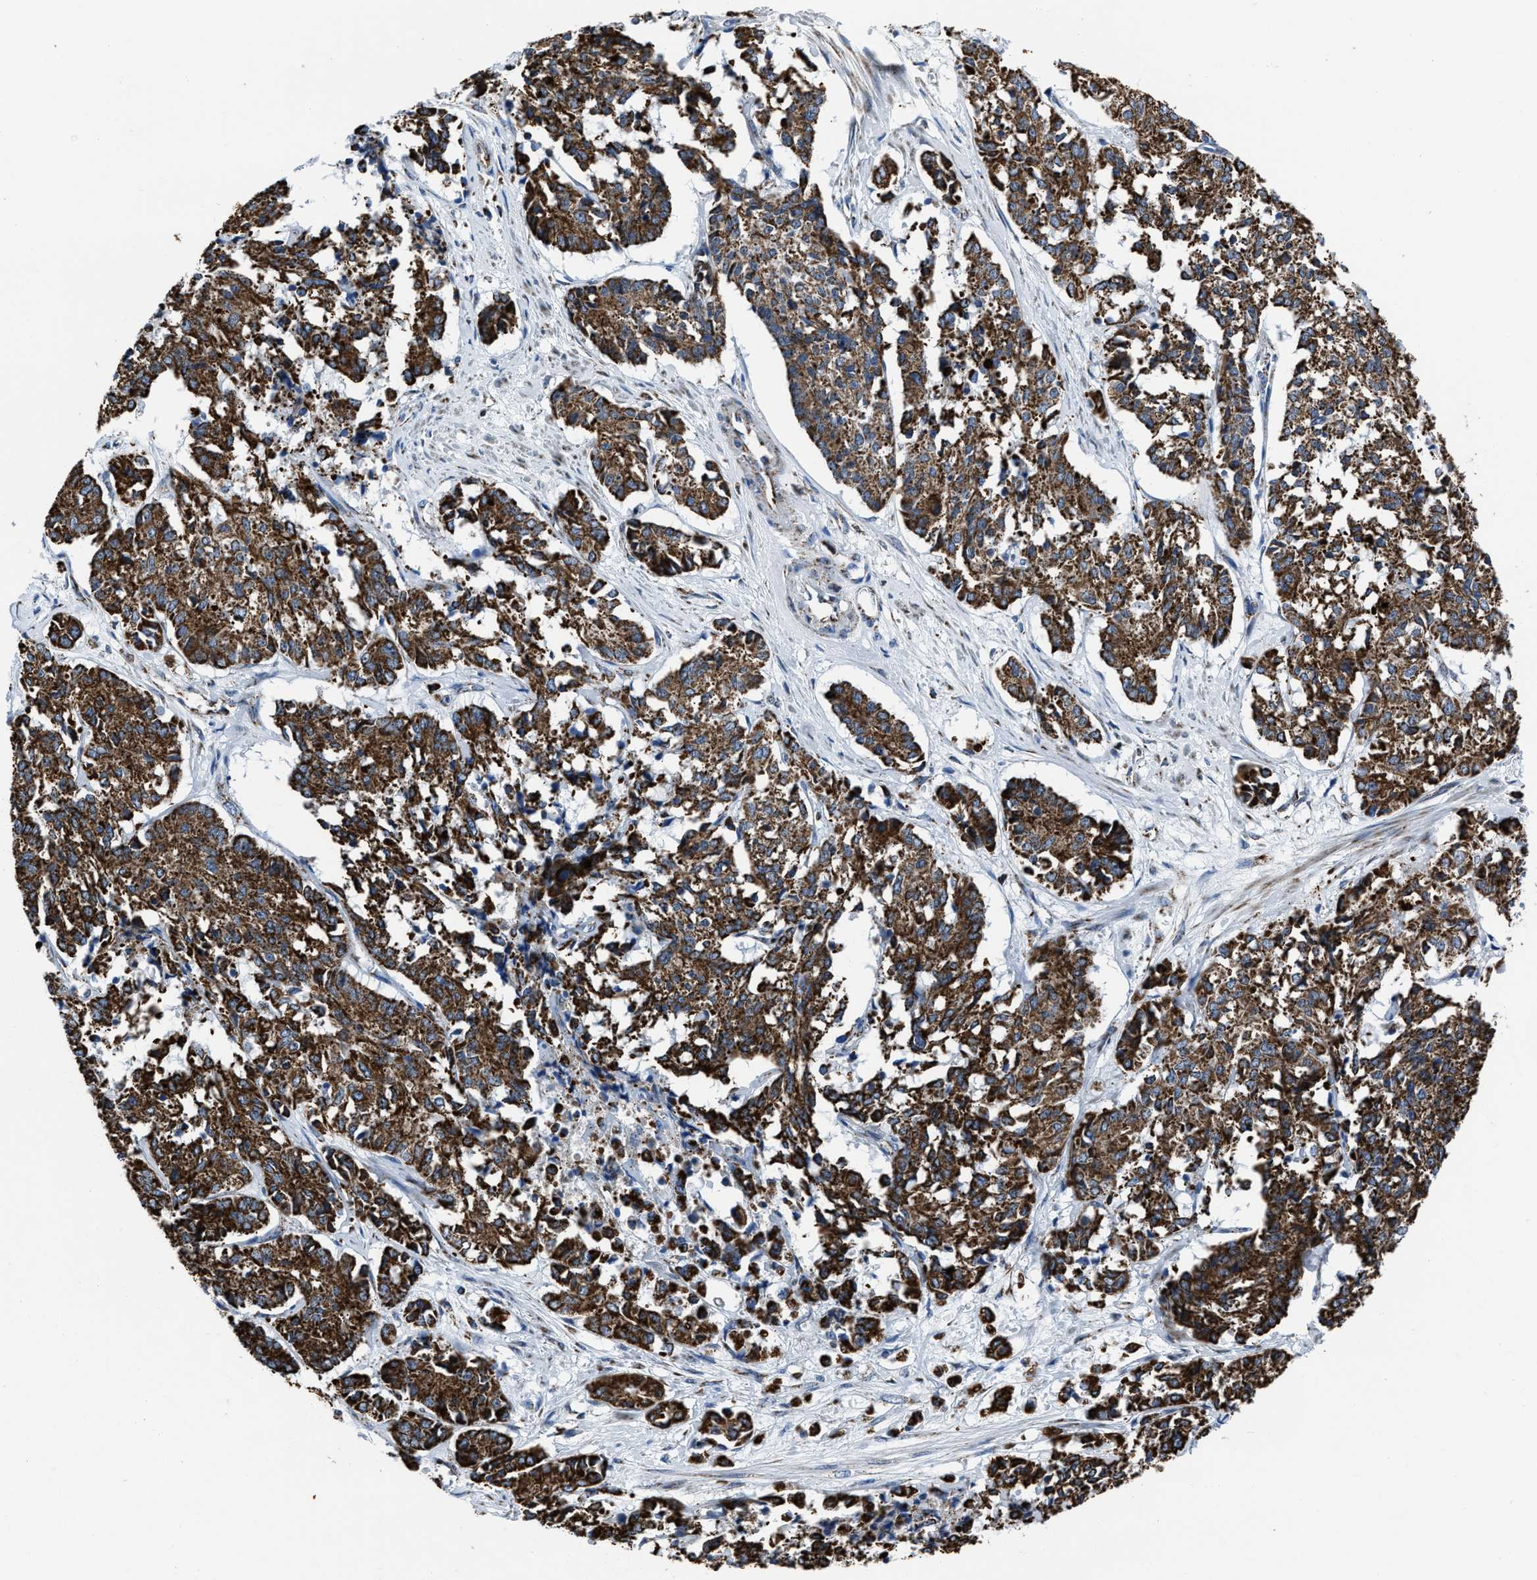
{"staining": {"intensity": "strong", "quantity": ">75%", "location": "cytoplasmic/membranous"}, "tissue": "cervical cancer", "cell_type": "Tumor cells", "image_type": "cancer", "snomed": [{"axis": "morphology", "description": "Squamous cell carcinoma, NOS"}, {"axis": "topography", "description": "Cervix"}], "caption": "There is high levels of strong cytoplasmic/membranous positivity in tumor cells of cervical squamous cell carcinoma, as demonstrated by immunohistochemical staining (brown color).", "gene": "NSD3", "patient": {"sex": "female", "age": 35}}